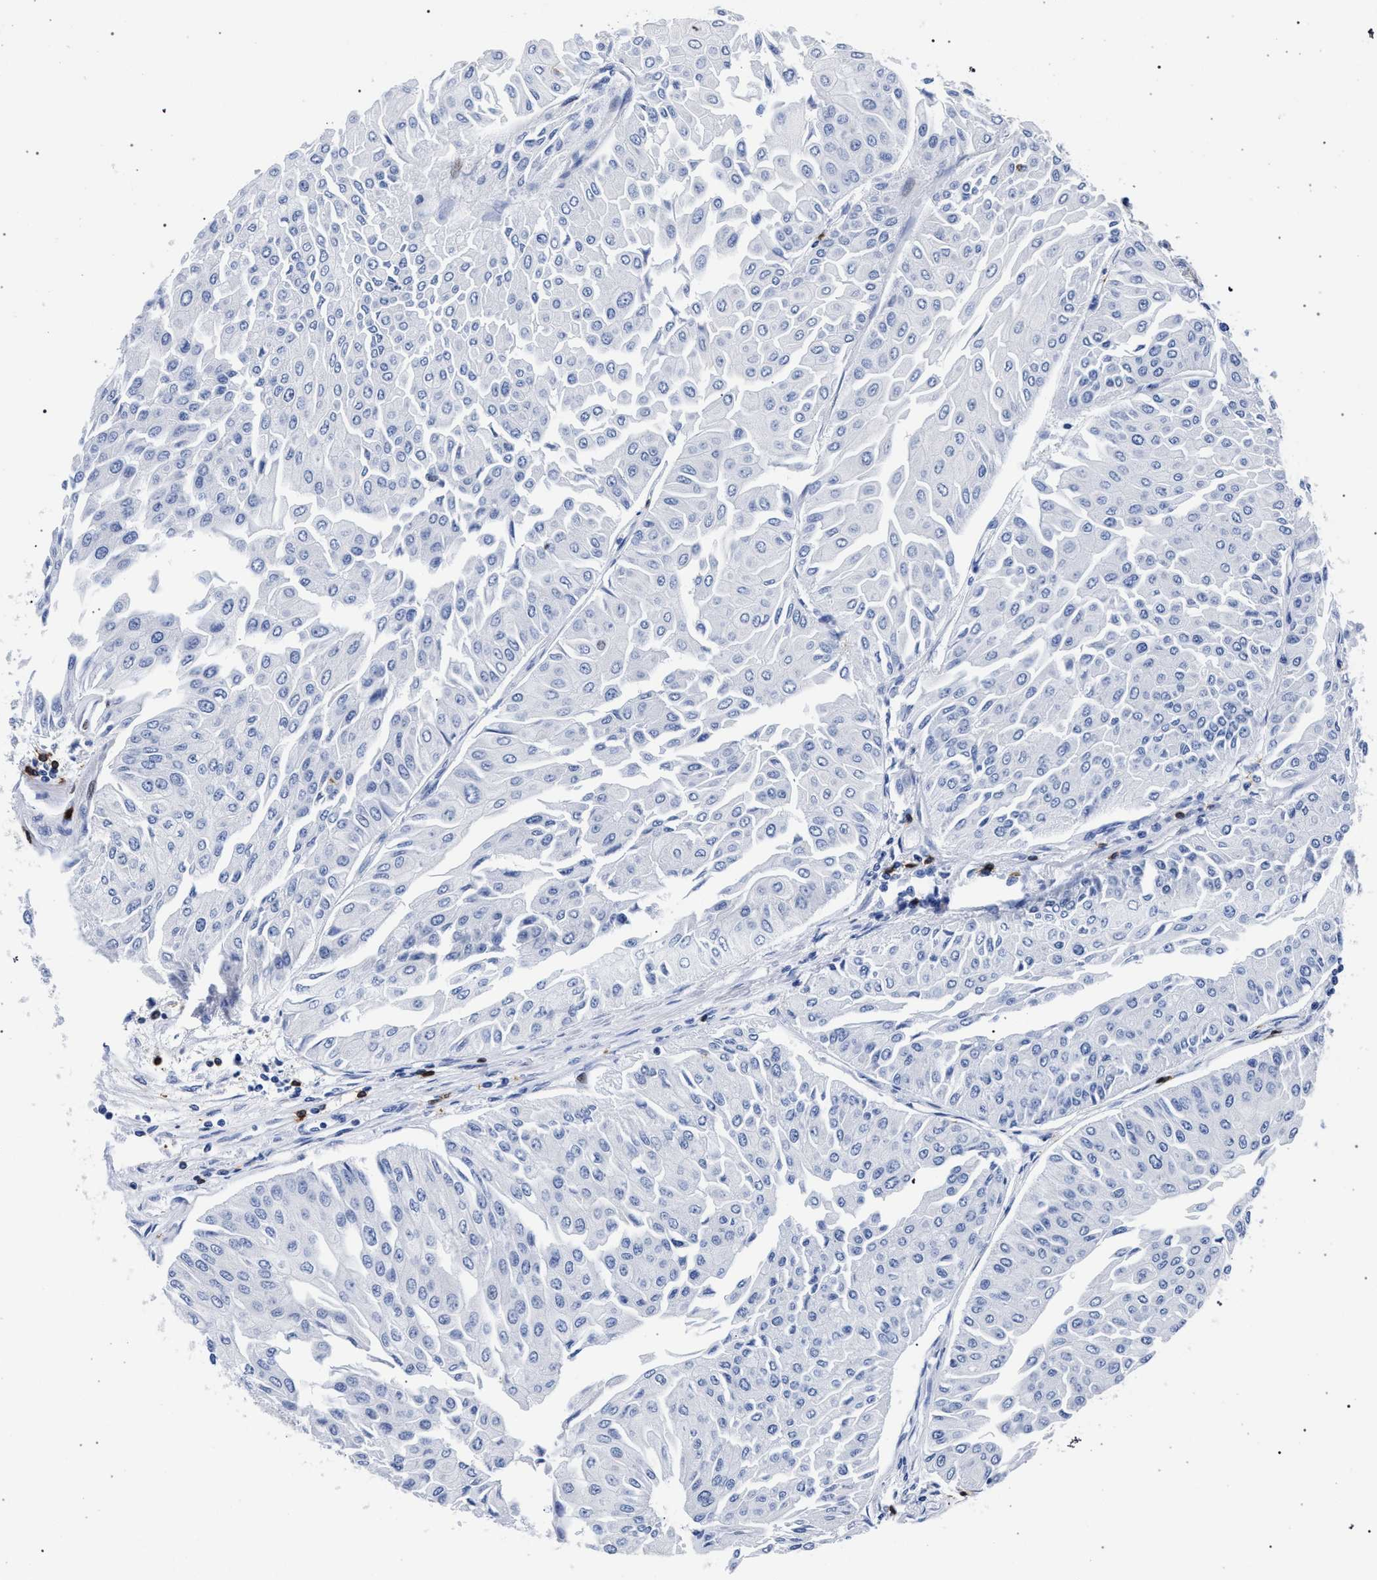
{"staining": {"intensity": "negative", "quantity": "none", "location": "none"}, "tissue": "urothelial cancer", "cell_type": "Tumor cells", "image_type": "cancer", "snomed": [{"axis": "morphology", "description": "Urothelial carcinoma, Low grade"}, {"axis": "topography", "description": "Urinary bladder"}], "caption": "An immunohistochemistry (IHC) photomicrograph of low-grade urothelial carcinoma is shown. There is no staining in tumor cells of low-grade urothelial carcinoma.", "gene": "KLRK1", "patient": {"sex": "male", "age": 67}}